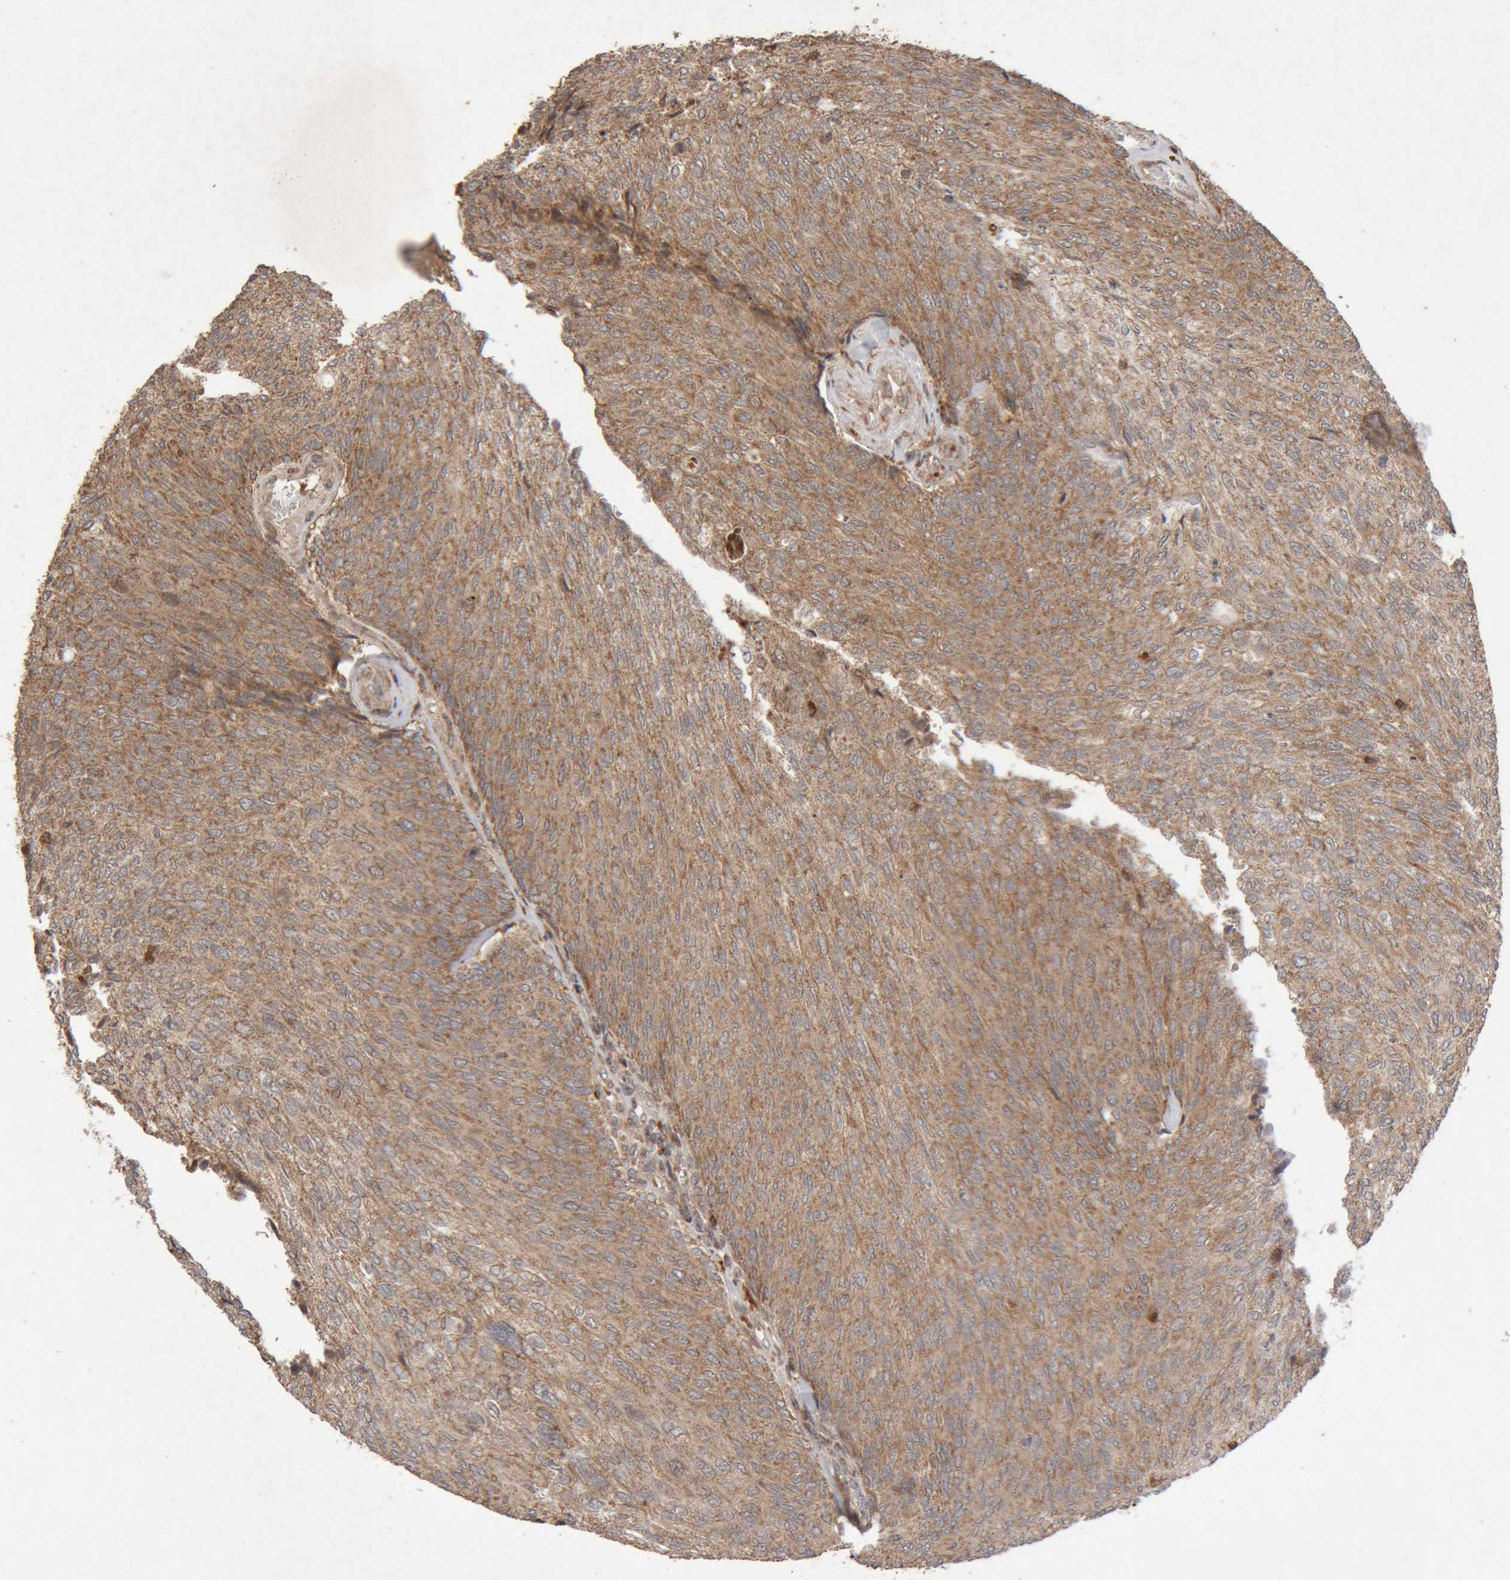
{"staining": {"intensity": "moderate", "quantity": ">75%", "location": "cytoplasmic/membranous"}, "tissue": "urothelial cancer", "cell_type": "Tumor cells", "image_type": "cancer", "snomed": [{"axis": "morphology", "description": "Urothelial carcinoma, Low grade"}, {"axis": "topography", "description": "Urinary bladder"}], "caption": "DAB immunohistochemical staining of low-grade urothelial carcinoma displays moderate cytoplasmic/membranous protein expression in about >75% of tumor cells.", "gene": "KIF21B", "patient": {"sex": "female", "age": 79}}